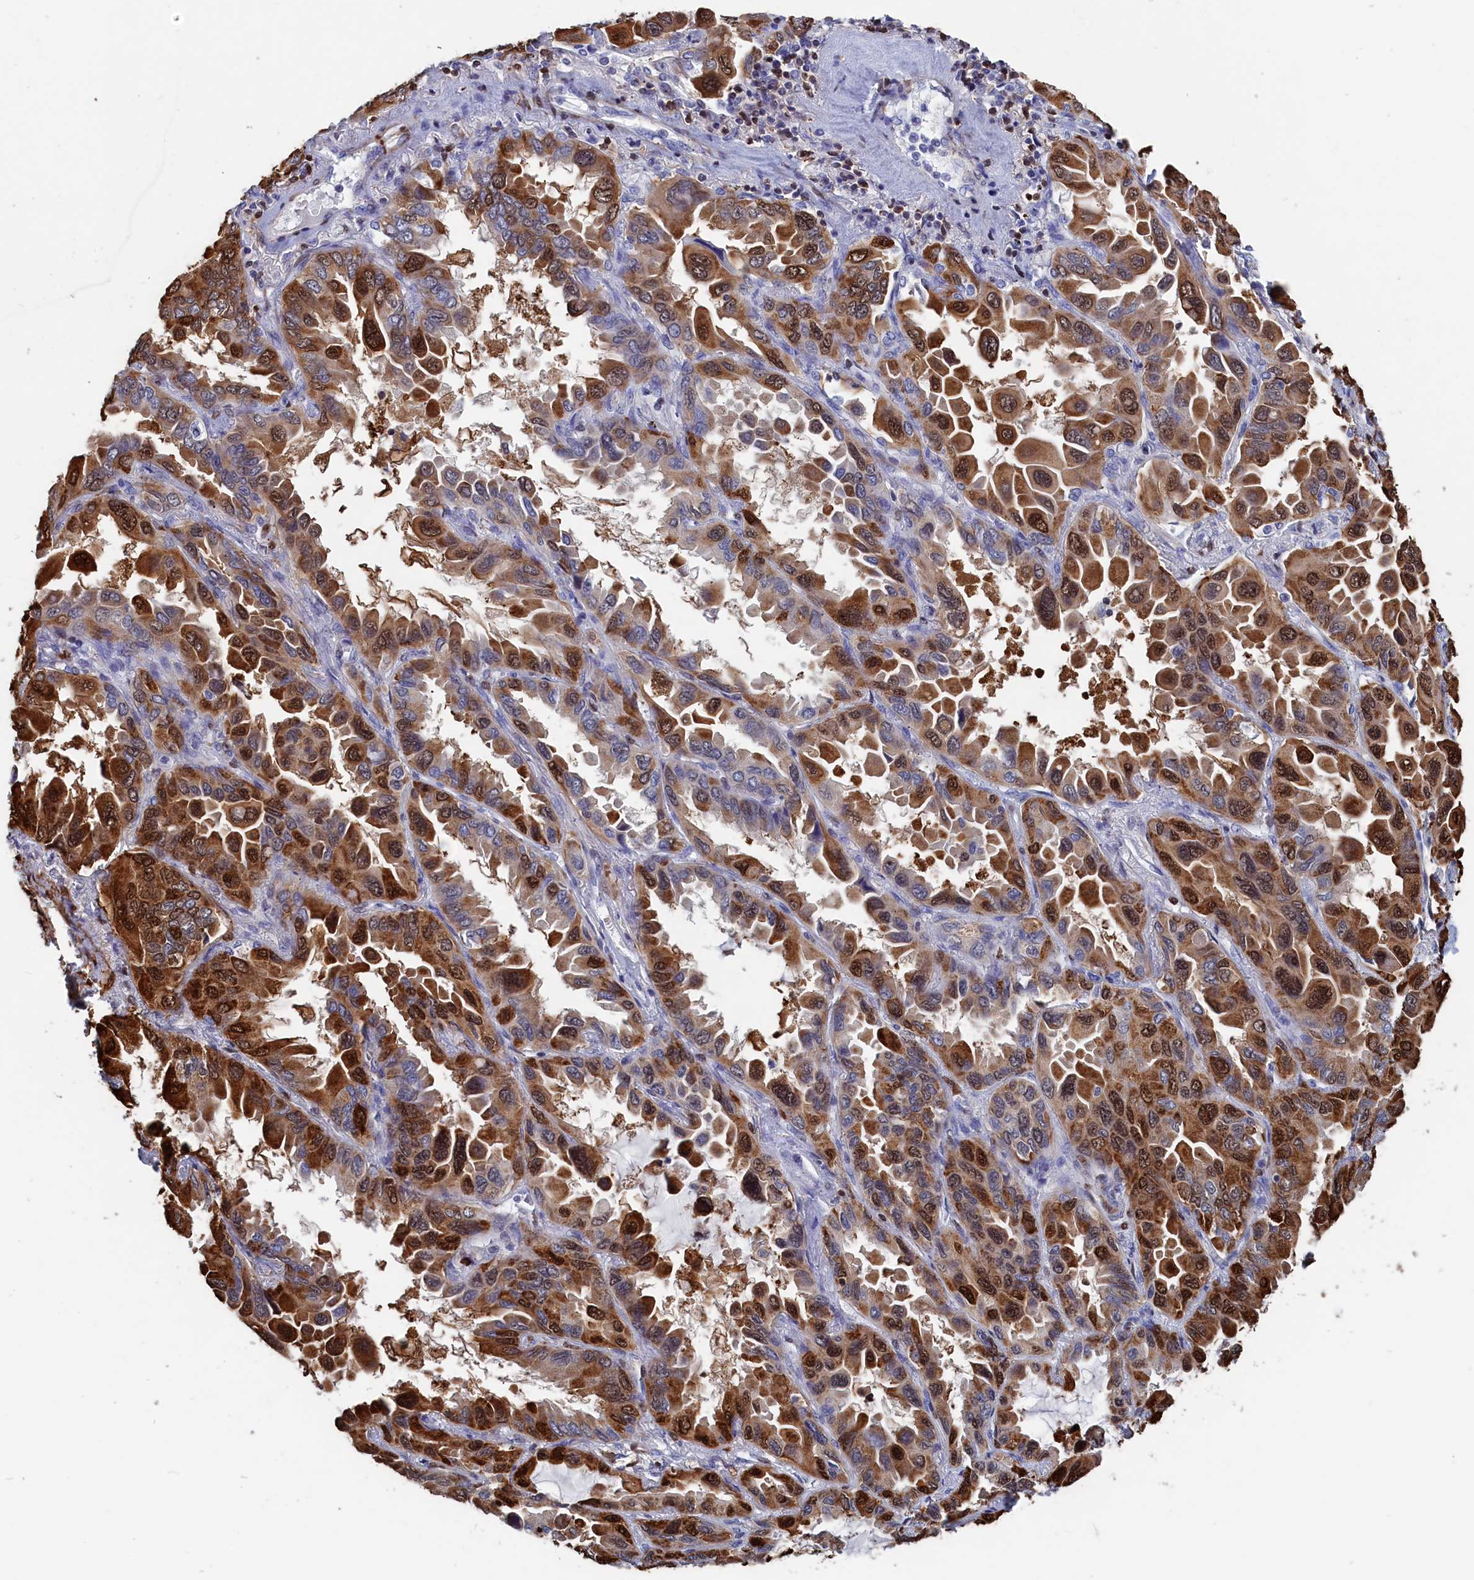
{"staining": {"intensity": "strong", "quantity": ">75%", "location": "cytoplasmic/membranous,nuclear"}, "tissue": "lung cancer", "cell_type": "Tumor cells", "image_type": "cancer", "snomed": [{"axis": "morphology", "description": "Adenocarcinoma, NOS"}, {"axis": "topography", "description": "Lung"}], "caption": "Strong cytoplasmic/membranous and nuclear expression is seen in about >75% of tumor cells in lung cancer. The protein of interest is stained brown, and the nuclei are stained in blue (DAB IHC with brightfield microscopy, high magnification).", "gene": "CRIP1", "patient": {"sex": "male", "age": 64}}